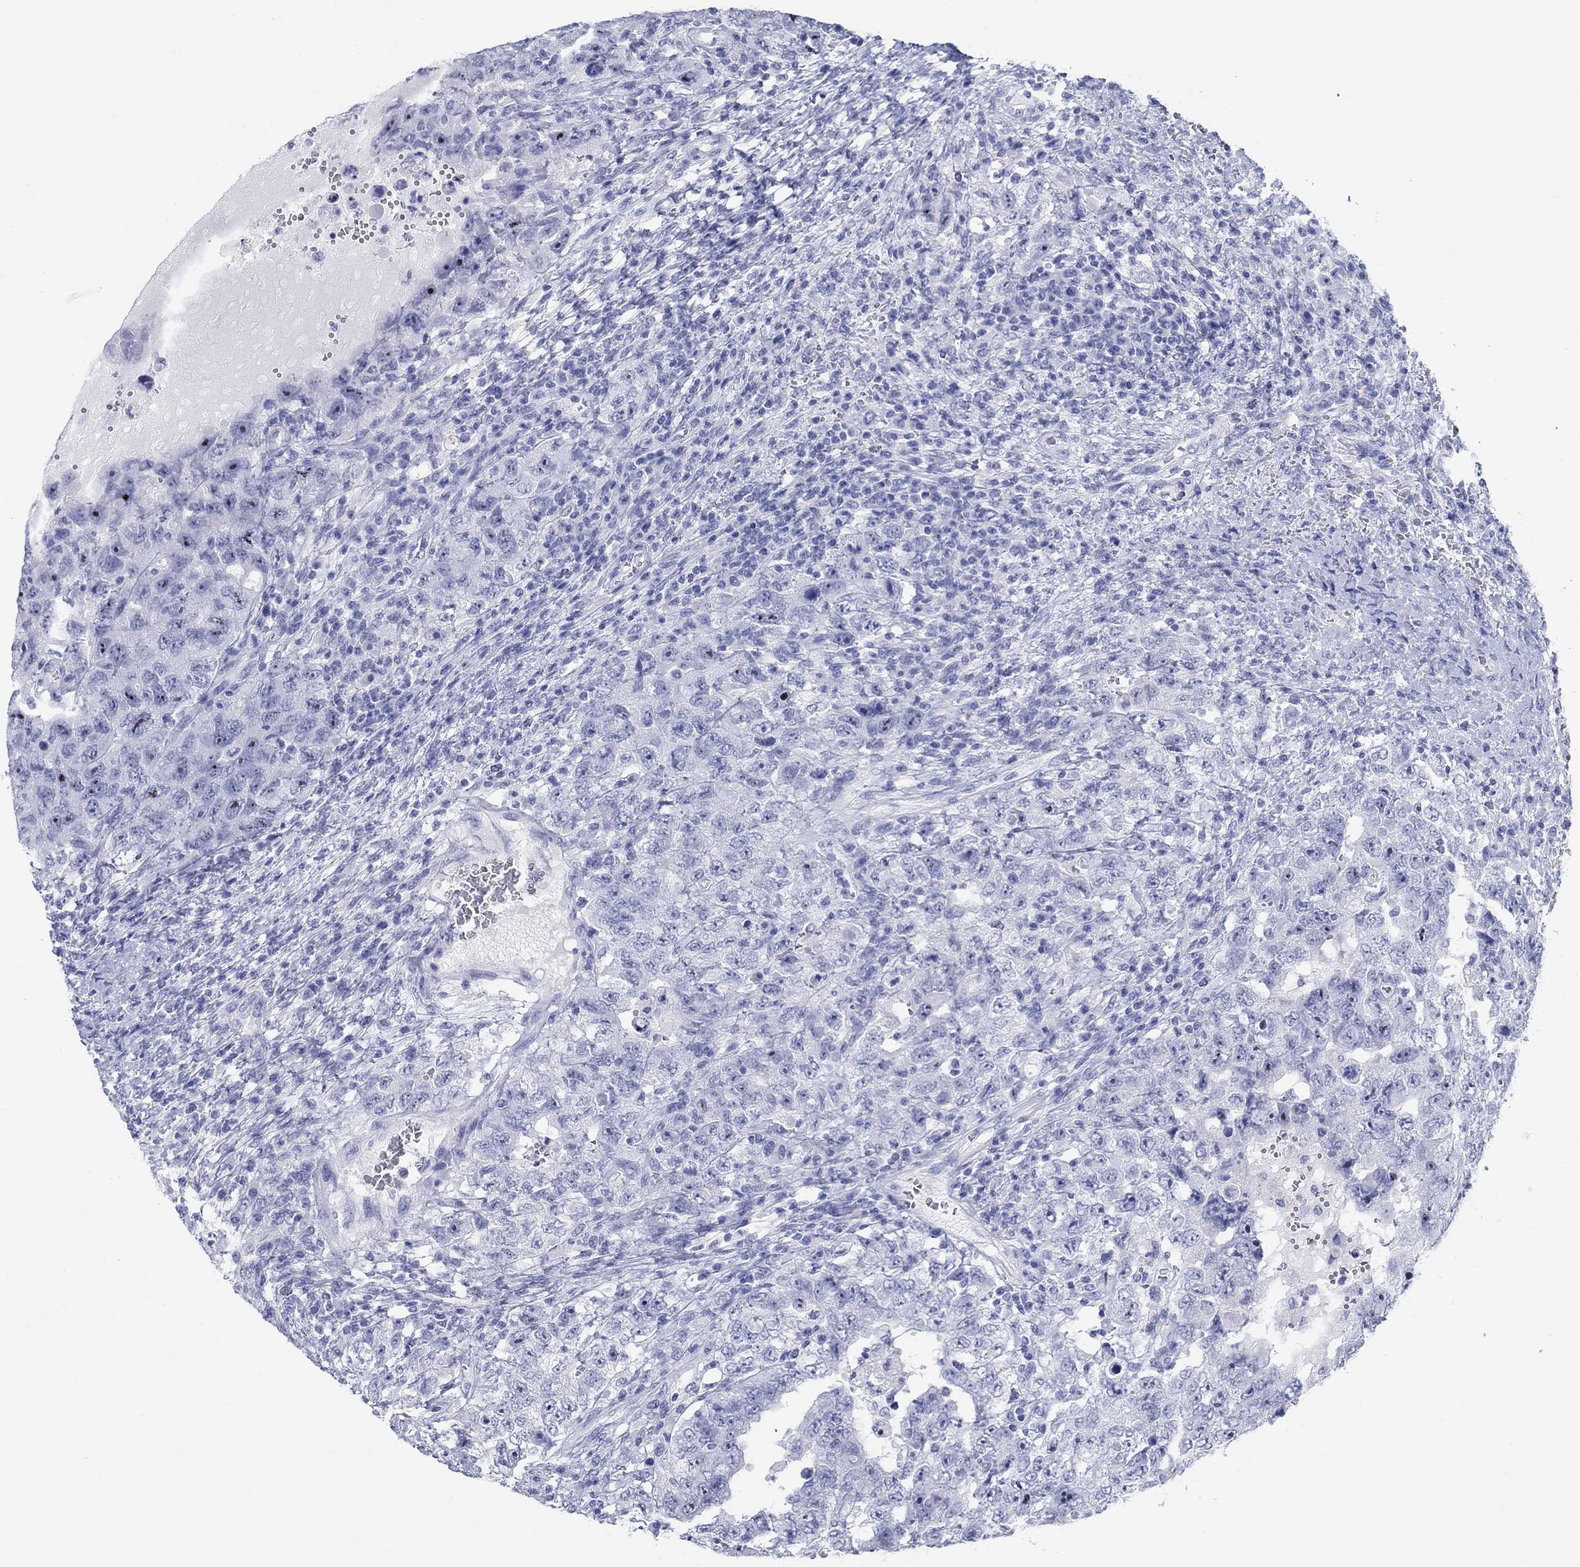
{"staining": {"intensity": "negative", "quantity": "none", "location": "none"}, "tissue": "testis cancer", "cell_type": "Tumor cells", "image_type": "cancer", "snomed": [{"axis": "morphology", "description": "Carcinoma, Embryonal, NOS"}, {"axis": "topography", "description": "Testis"}], "caption": "Micrograph shows no protein staining in tumor cells of embryonal carcinoma (testis) tissue.", "gene": "AKR1C2", "patient": {"sex": "male", "age": 26}}